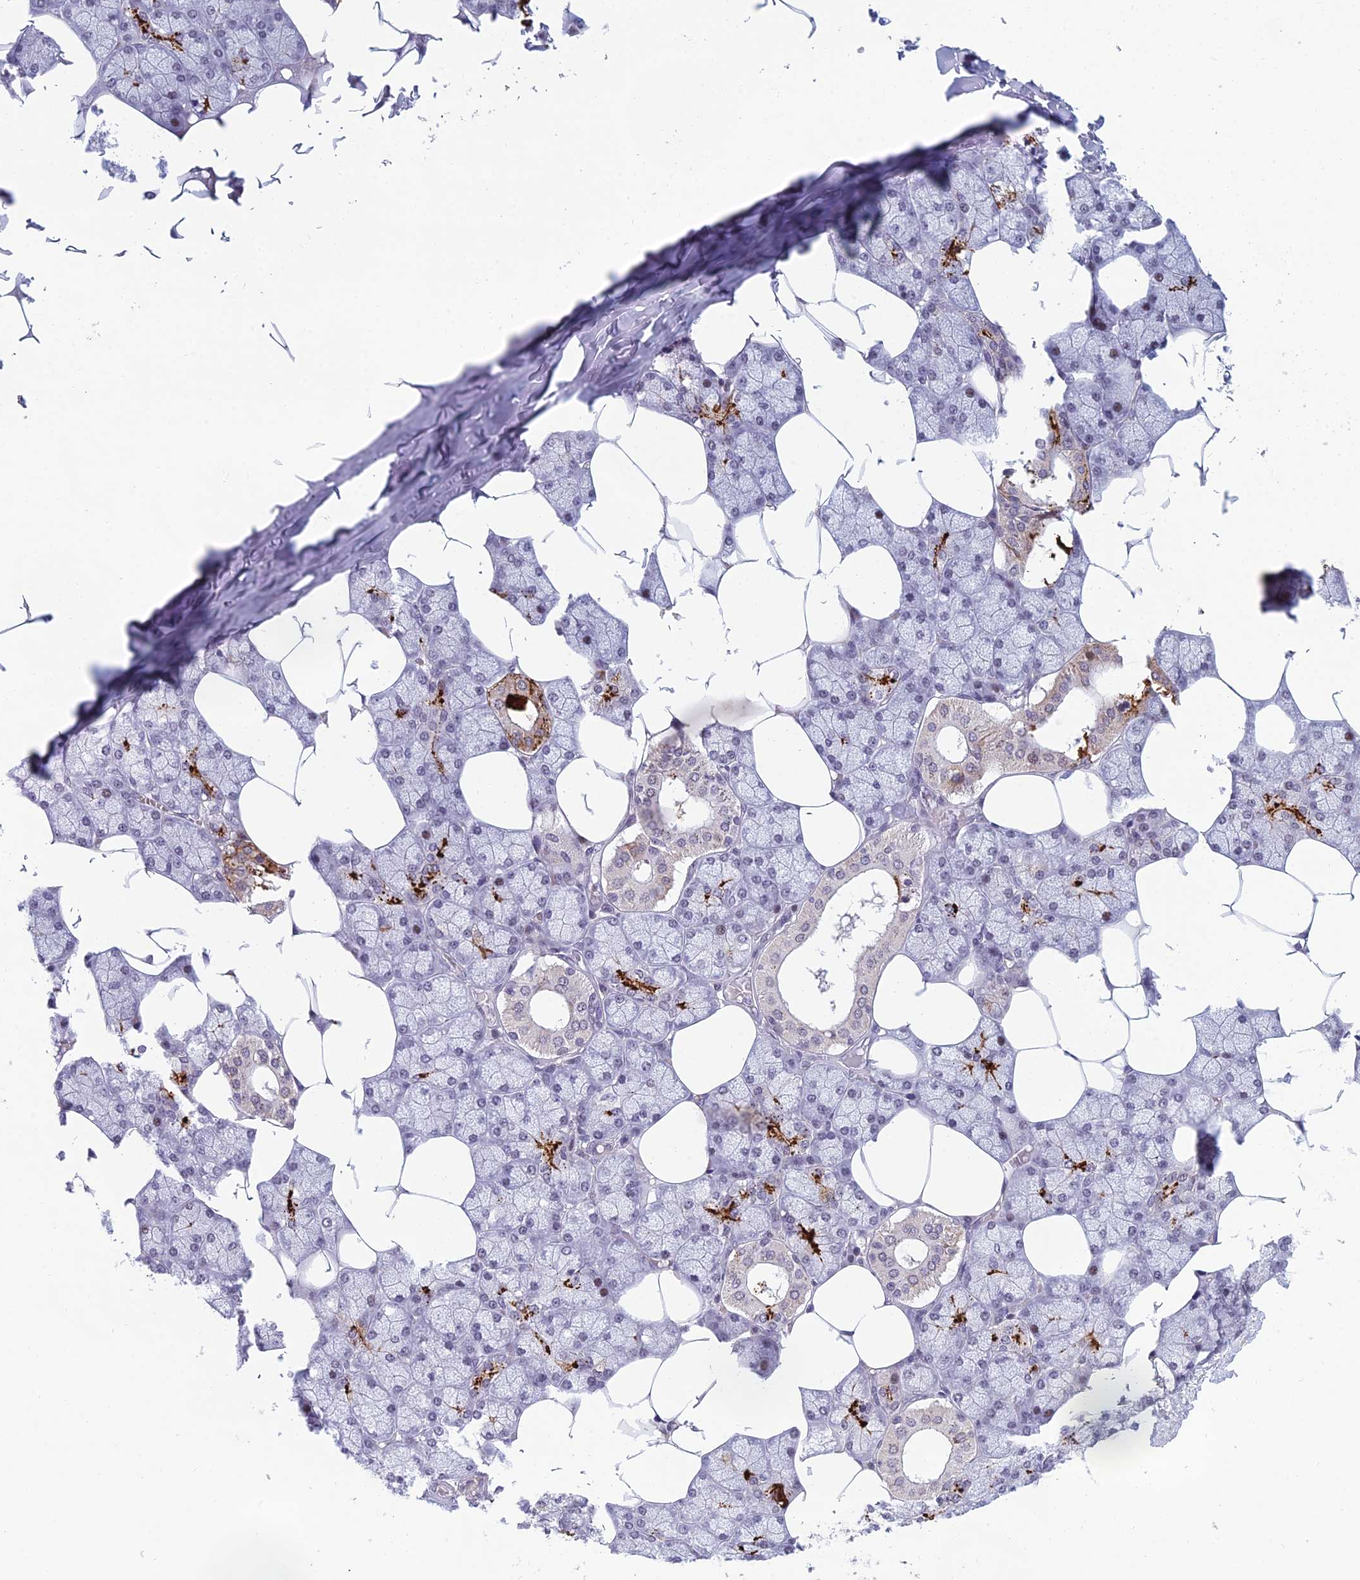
{"staining": {"intensity": "strong", "quantity": "<25%", "location": "cytoplasmic/membranous,nuclear"}, "tissue": "salivary gland", "cell_type": "Glandular cells", "image_type": "normal", "snomed": [{"axis": "morphology", "description": "Normal tissue, NOS"}, {"axis": "topography", "description": "Salivary gland"}], "caption": "Brown immunohistochemical staining in unremarkable salivary gland reveals strong cytoplasmic/membranous,nuclear expression in approximately <25% of glandular cells.", "gene": "RGS17", "patient": {"sex": "male", "age": 62}}